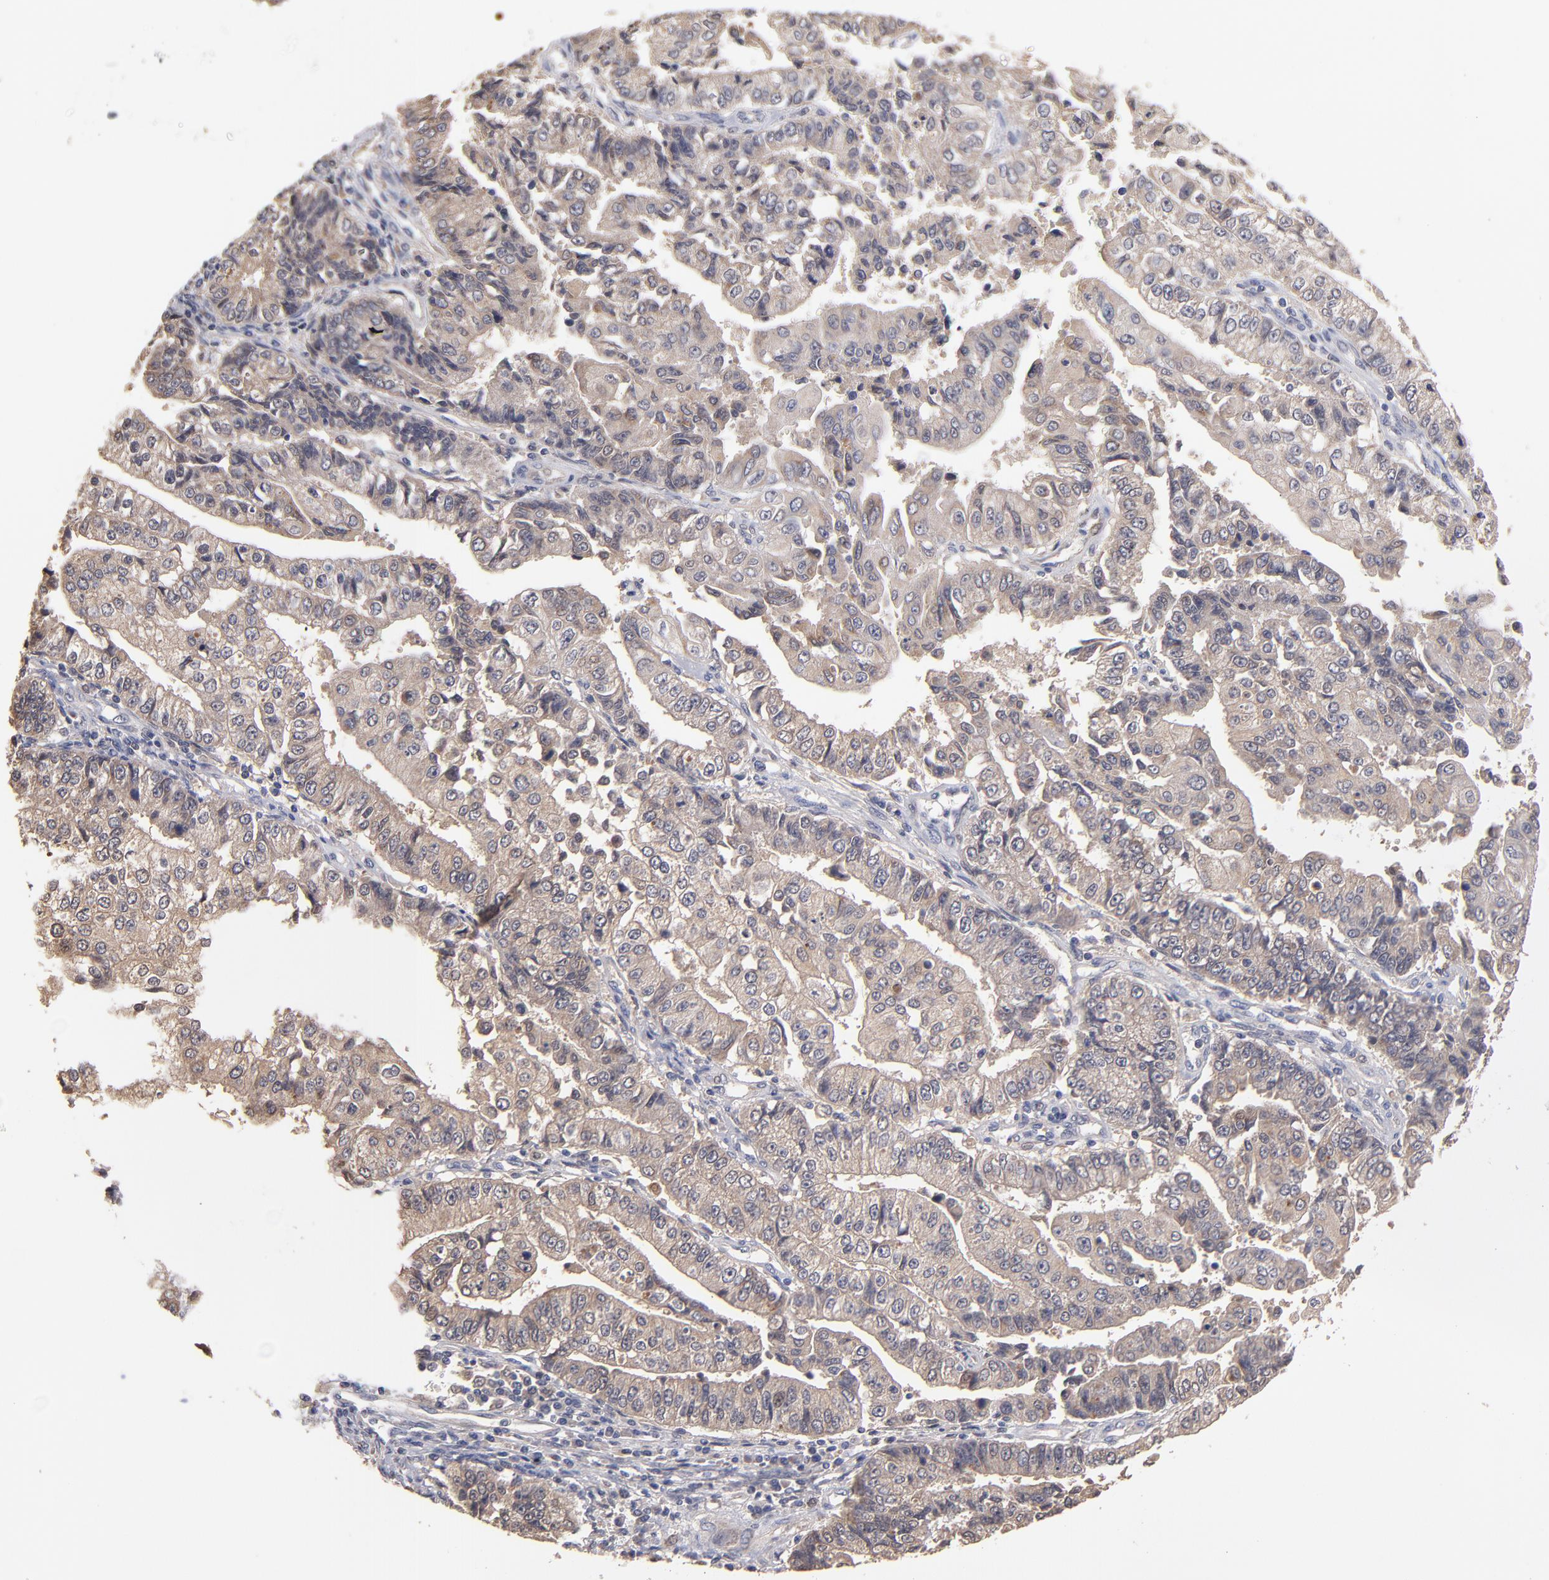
{"staining": {"intensity": "moderate", "quantity": ">75%", "location": "cytoplasmic/membranous"}, "tissue": "endometrial cancer", "cell_type": "Tumor cells", "image_type": "cancer", "snomed": [{"axis": "morphology", "description": "Adenocarcinoma, NOS"}, {"axis": "topography", "description": "Endometrium"}], "caption": "A brown stain shows moderate cytoplasmic/membranous staining of a protein in endometrial adenocarcinoma tumor cells. The staining was performed using DAB (3,3'-diaminobenzidine) to visualize the protein expression in brown, while the nuclei were stained in blue with hematoxylin (Magnification: 20x).", "gene": "GMFG", "patient": {"sex": "female", "age": 75}}